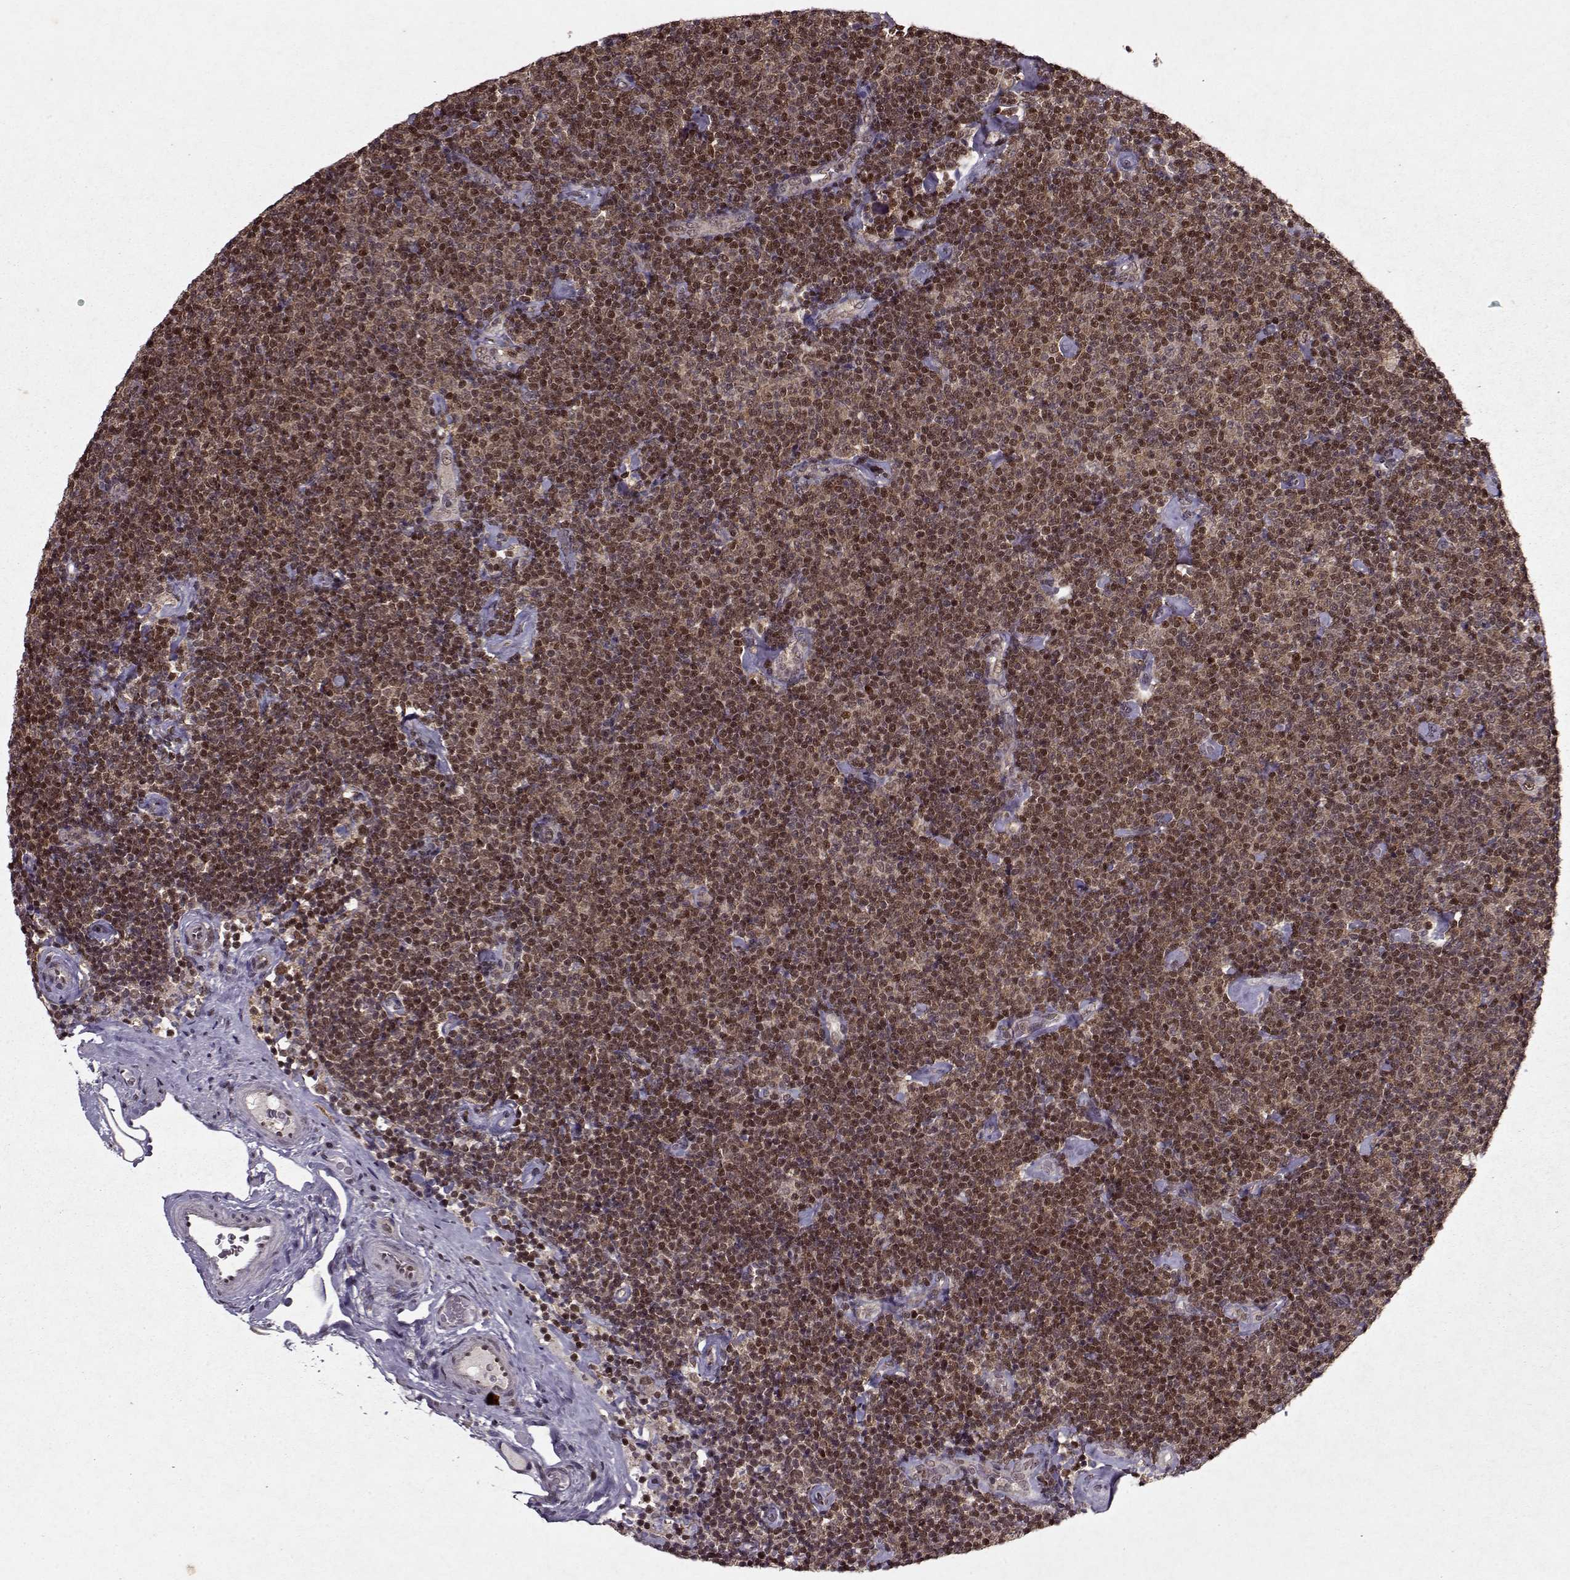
{"staining": {"intensity": "moderate", "quantity": ">75%", "location": "cytoplasmic/membranous,nuclear"}, "tissue": "lymphoma", "cell_type": "Tumor cells", "image_type": "cancer", "snomed": [{"axis": "morphology", "description": "Malignant lymphoma, non-Hodgkin's type, Low grade"}, {"axis": "topography", "description": "Lymph node"}], "caption": "Immunohistochemistry (DAB (3,3'-diaminobenzidine)) staining of malignant lymphoma, non-Hodgkin's type (low-grade) reveals moderate cytoplasmic/membranous and nuclear protein staining in about >75% of tumor cells.", "gene": "PSMA7", "patient": {"sex": "male", "age": 81}}